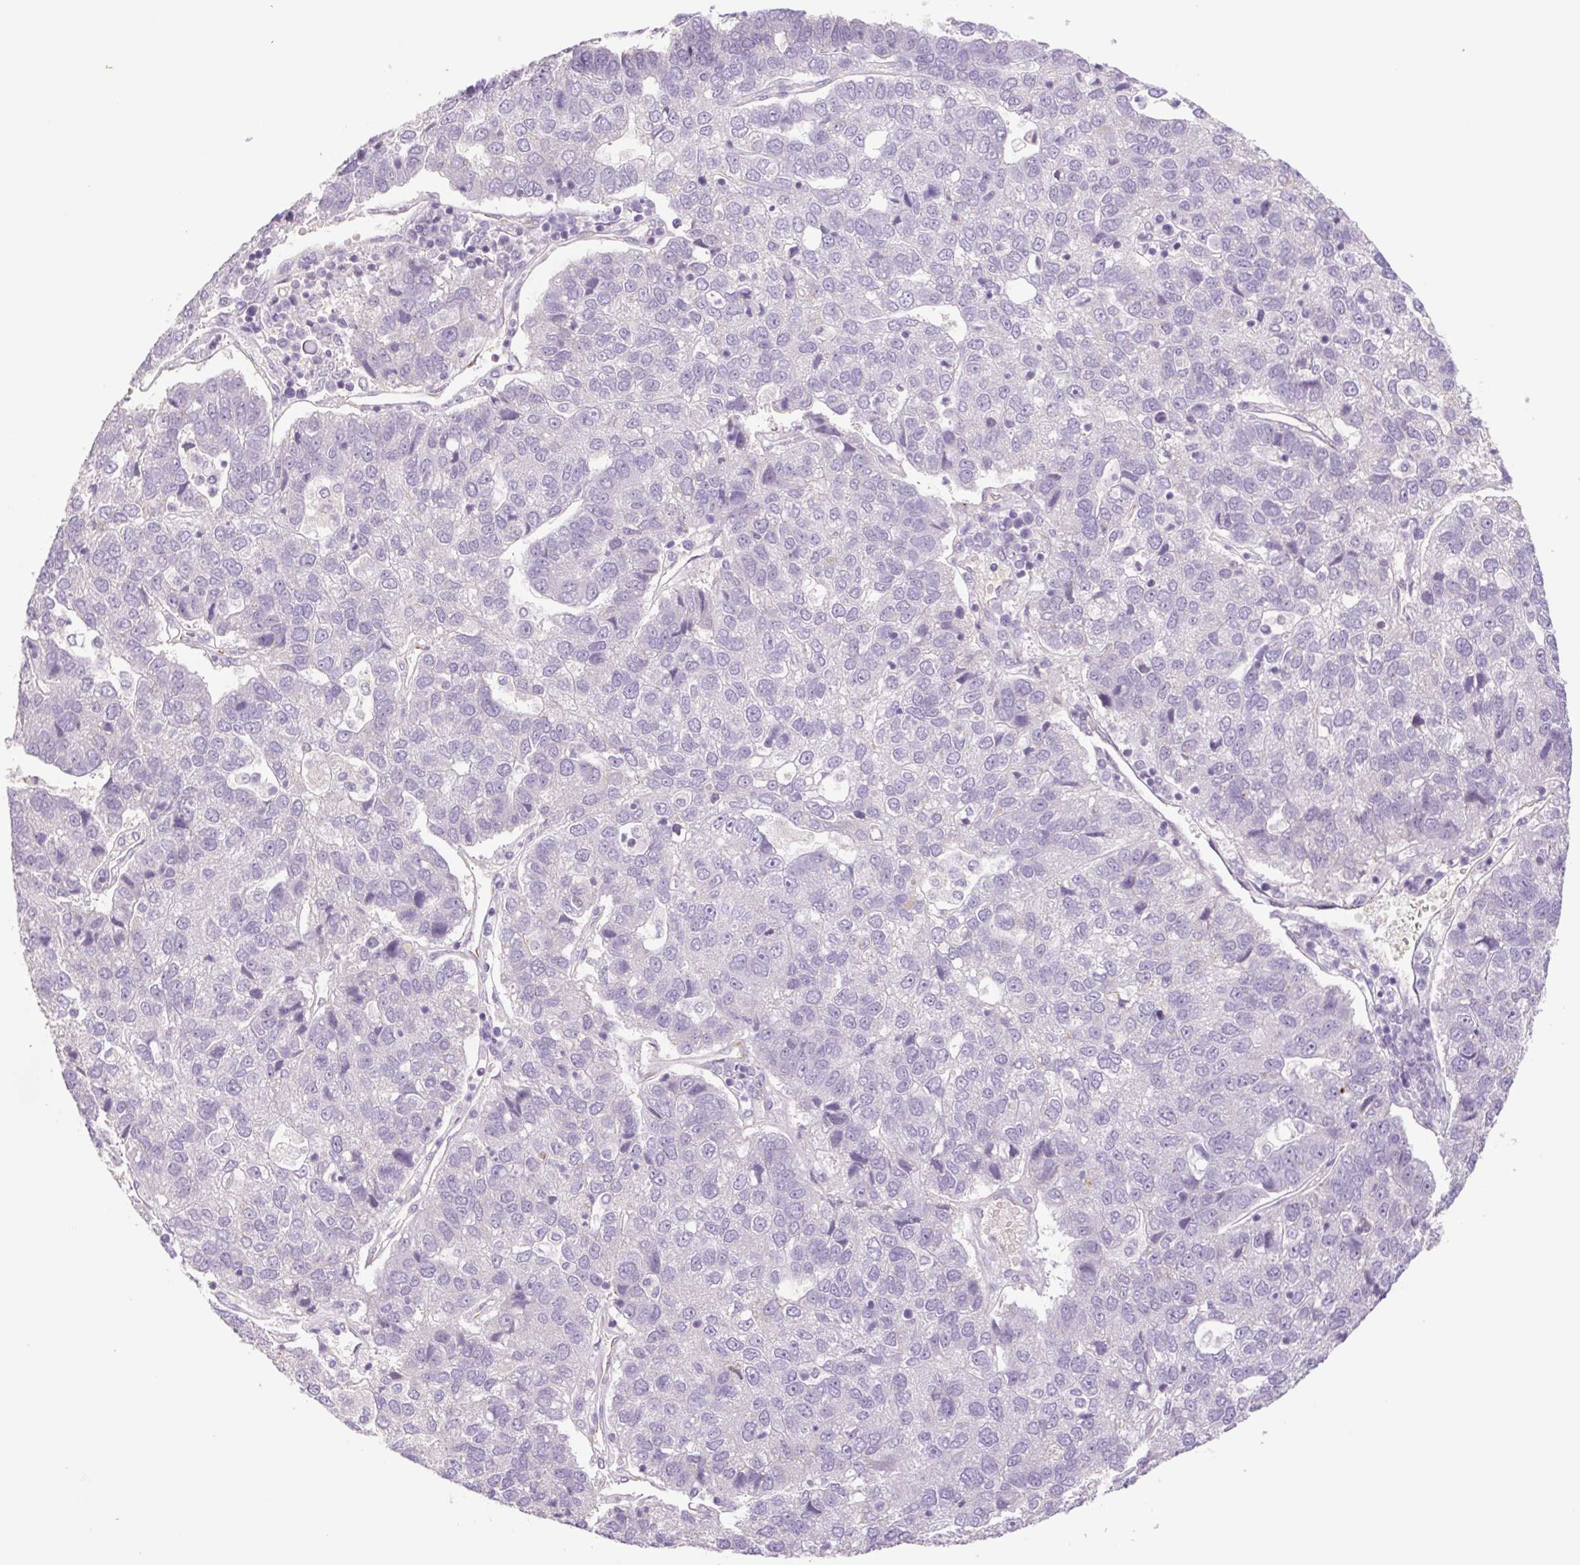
{"staining": {"intensity": "negative", "quantity": "none", "location": "none"}, "tissue": "pancreatic cancer", "cell_type": "Tumor cells", "image_type": "cancer", "snomed": [{"axis": "morphology", "description": "Adenocarcinoma, NOS"}, {"axis": "topography", "description": "Pancreas"}], "caption": "Human pancreatic cancer (adenocarcinoma) stained for a protein using IHC shows no expression in tumor cells.", "gene": "IGFL3", "patient": {"sex": "female", "age": 61}}